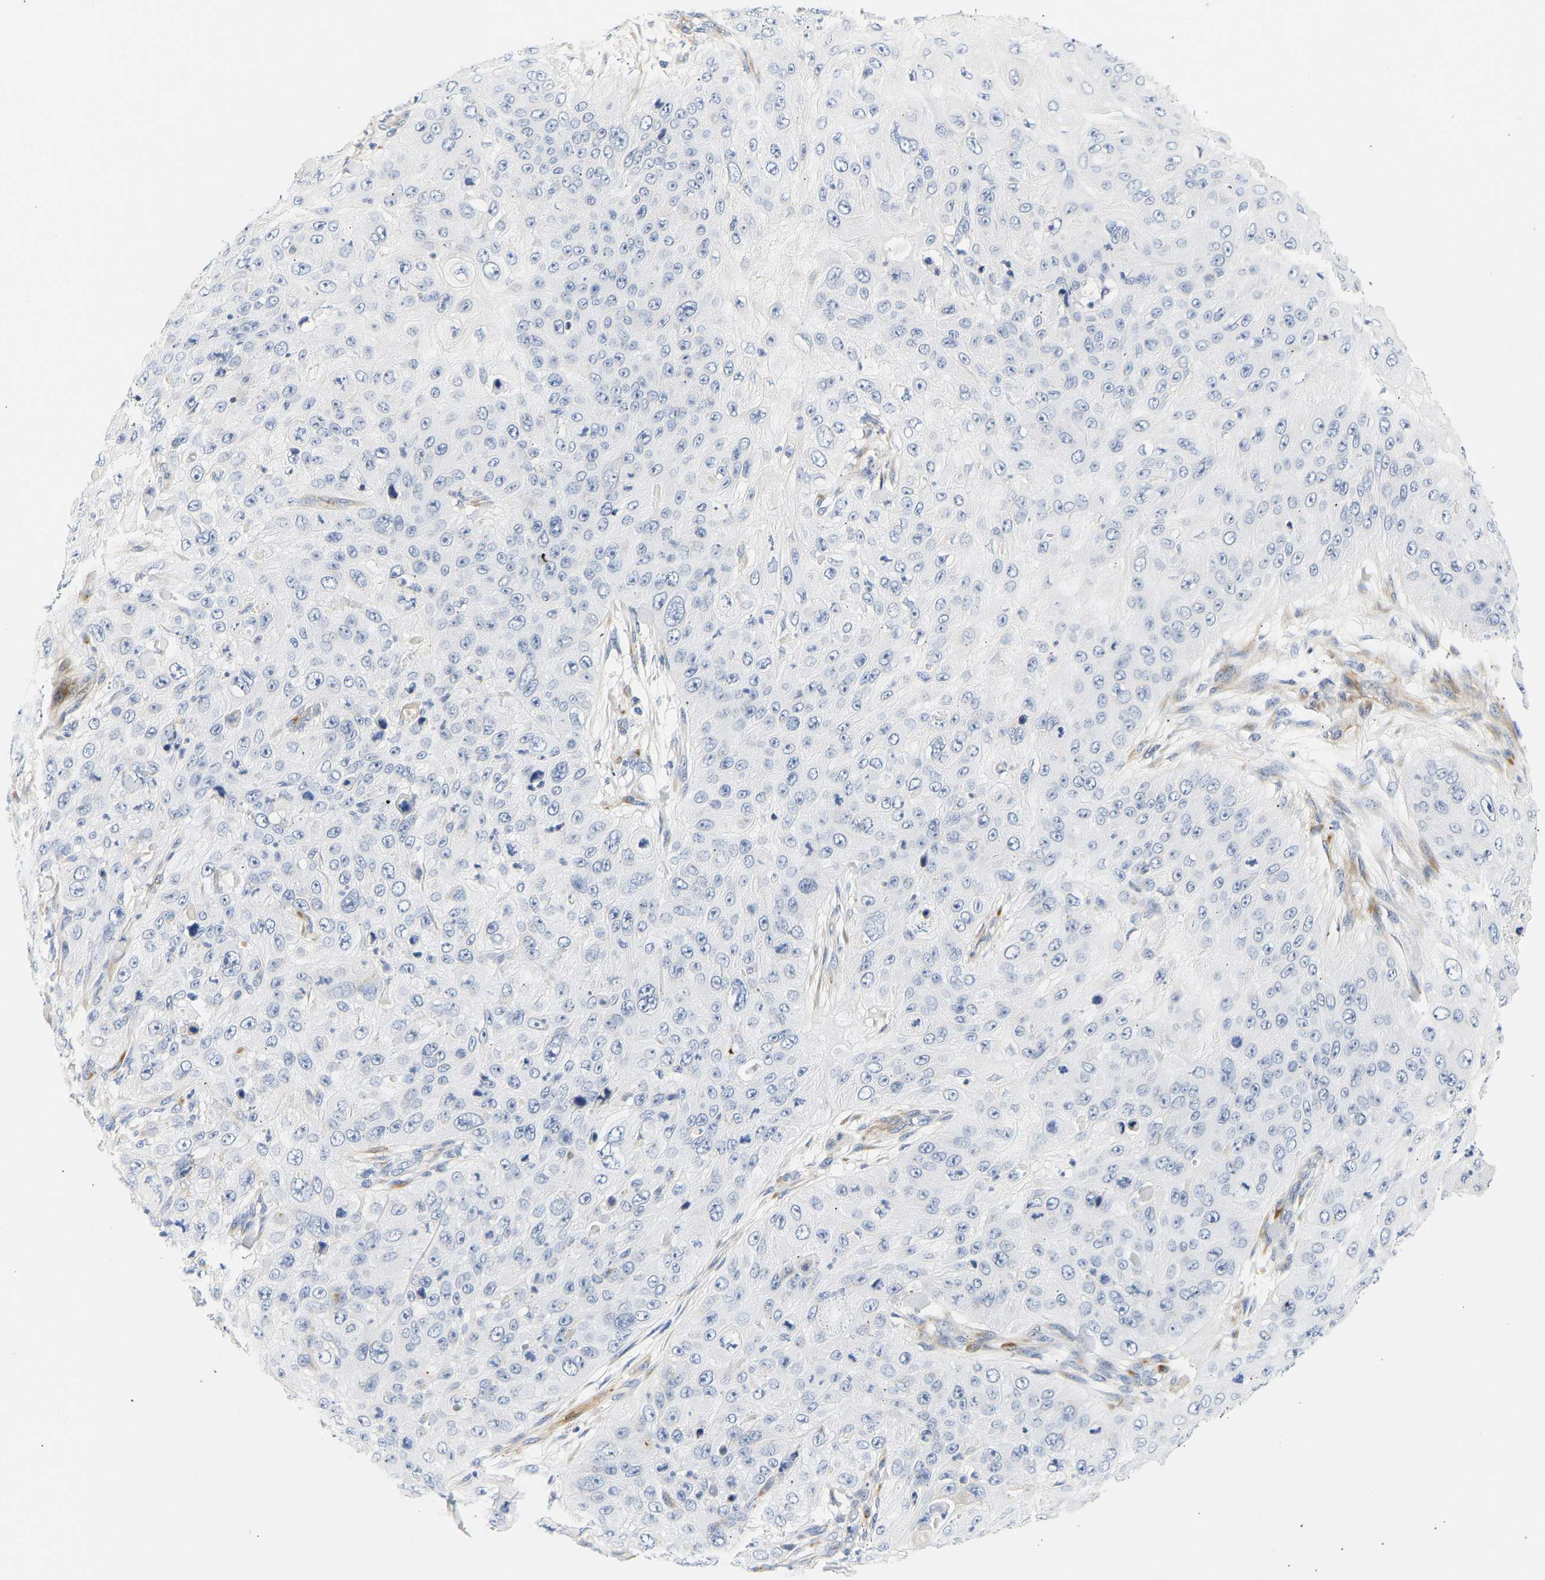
{"staining": {"intensity": "negative", "quantity": "none", "location": "none"}, "tissue": "skin cancer", "cell_type": "Tumor cells", "image_type": "cancer", "snomed": [{"axis": "morphology", "description": "Squamous cell carcinoma, NOS"}, {"axis": "topography", "description": "Skin"}], "caption": "Skin cancer was stained to show a protein in brown. There is no significant expression in tumor cells.", "gene": "SLC30A7", "patient": {"sex": "female", "age": 80}}